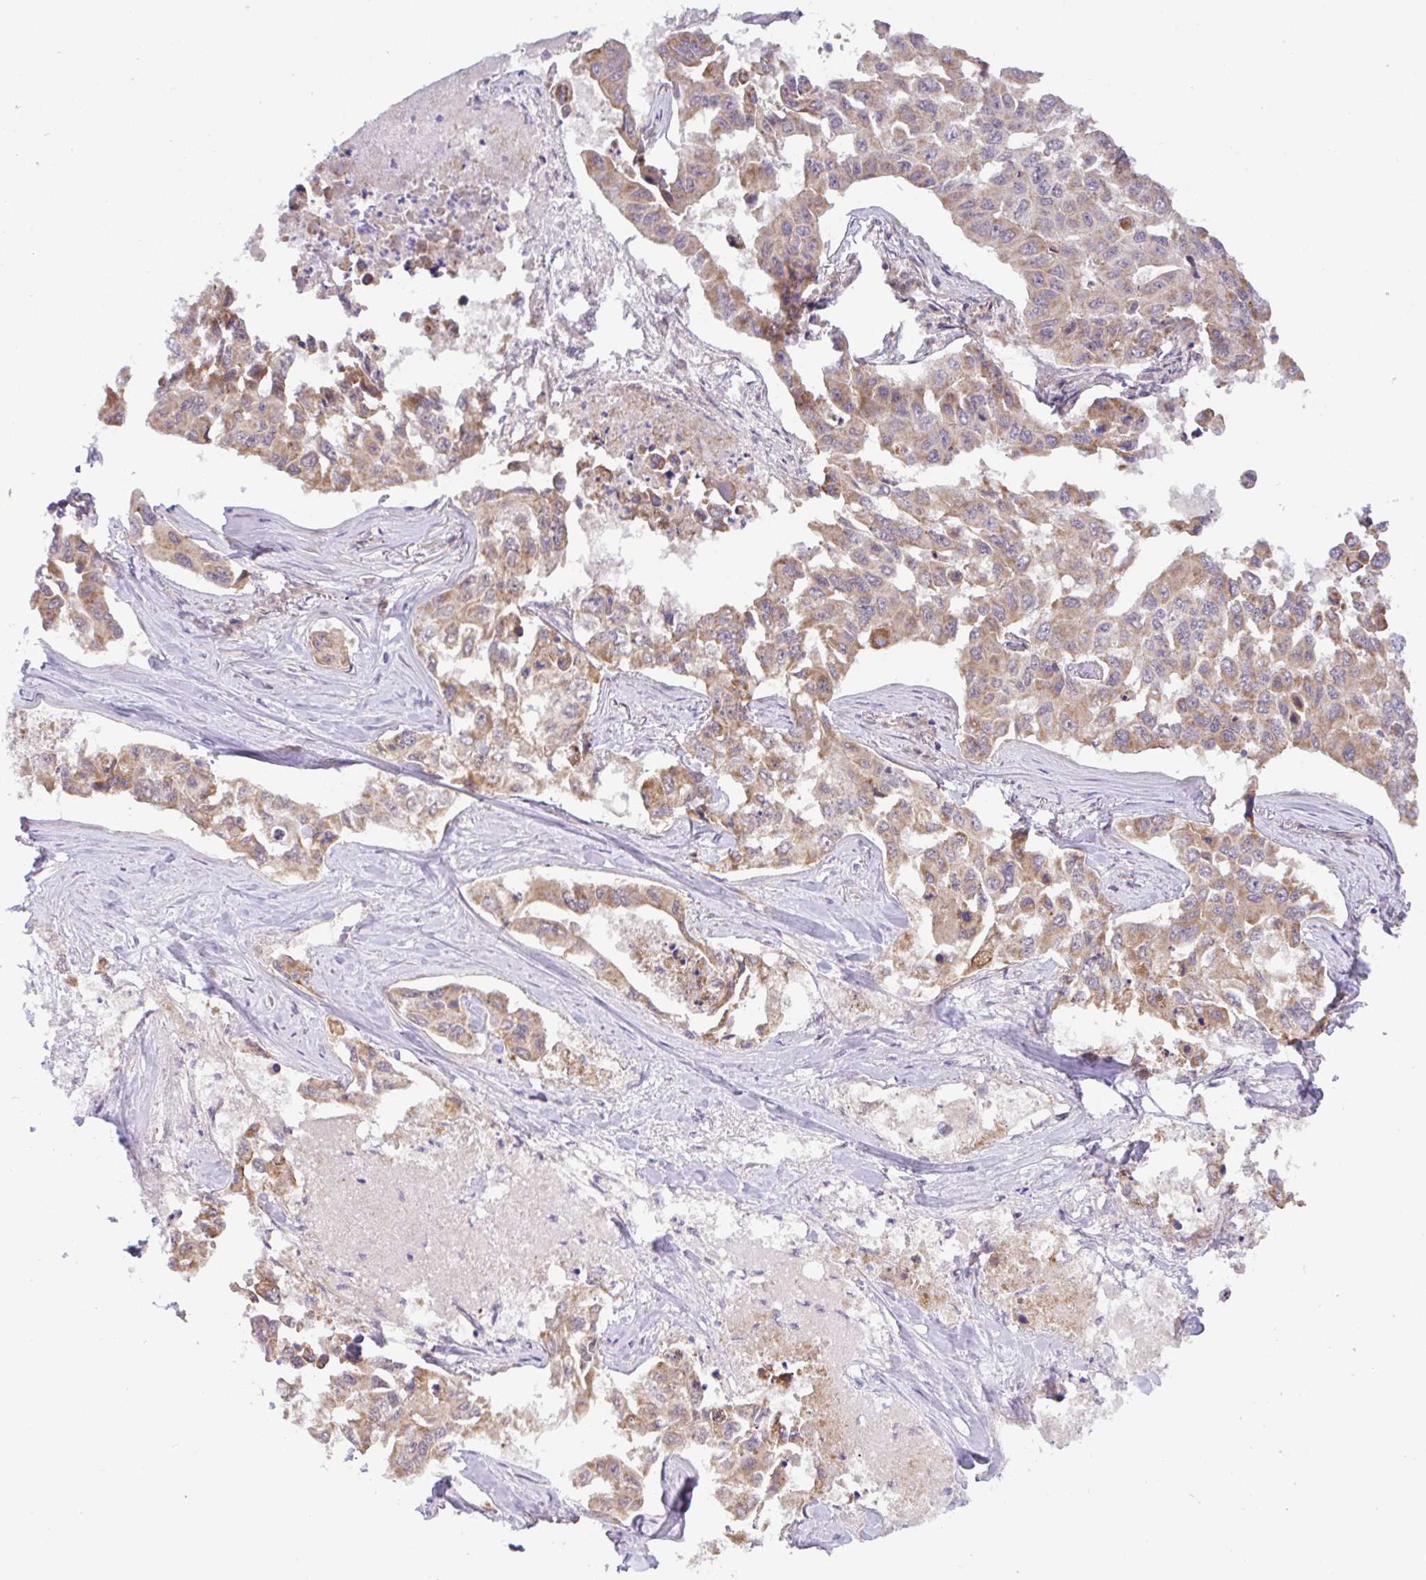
{"staining": {"intensity": "weak", "quantity": ">75%", "location": "cytoplasmic/membranous"}, "tissue": "lung cancer", "cell_type": "Tumor cells", "image_type": "cancer", "snomed": [{"axis": "morphology", "description": "Adenocarcinoma, NOS"}, {"axis": "topography", "description": "Lung"}], "caption": "Lung cancer (adenocarcinoma) stained for a protein (brown) reveals weak cytoplasmic/membranous positive staining in about >75% of tumor cells.", "gene": "DLEU7", "patient": {"sex": "male", "age": 64}}